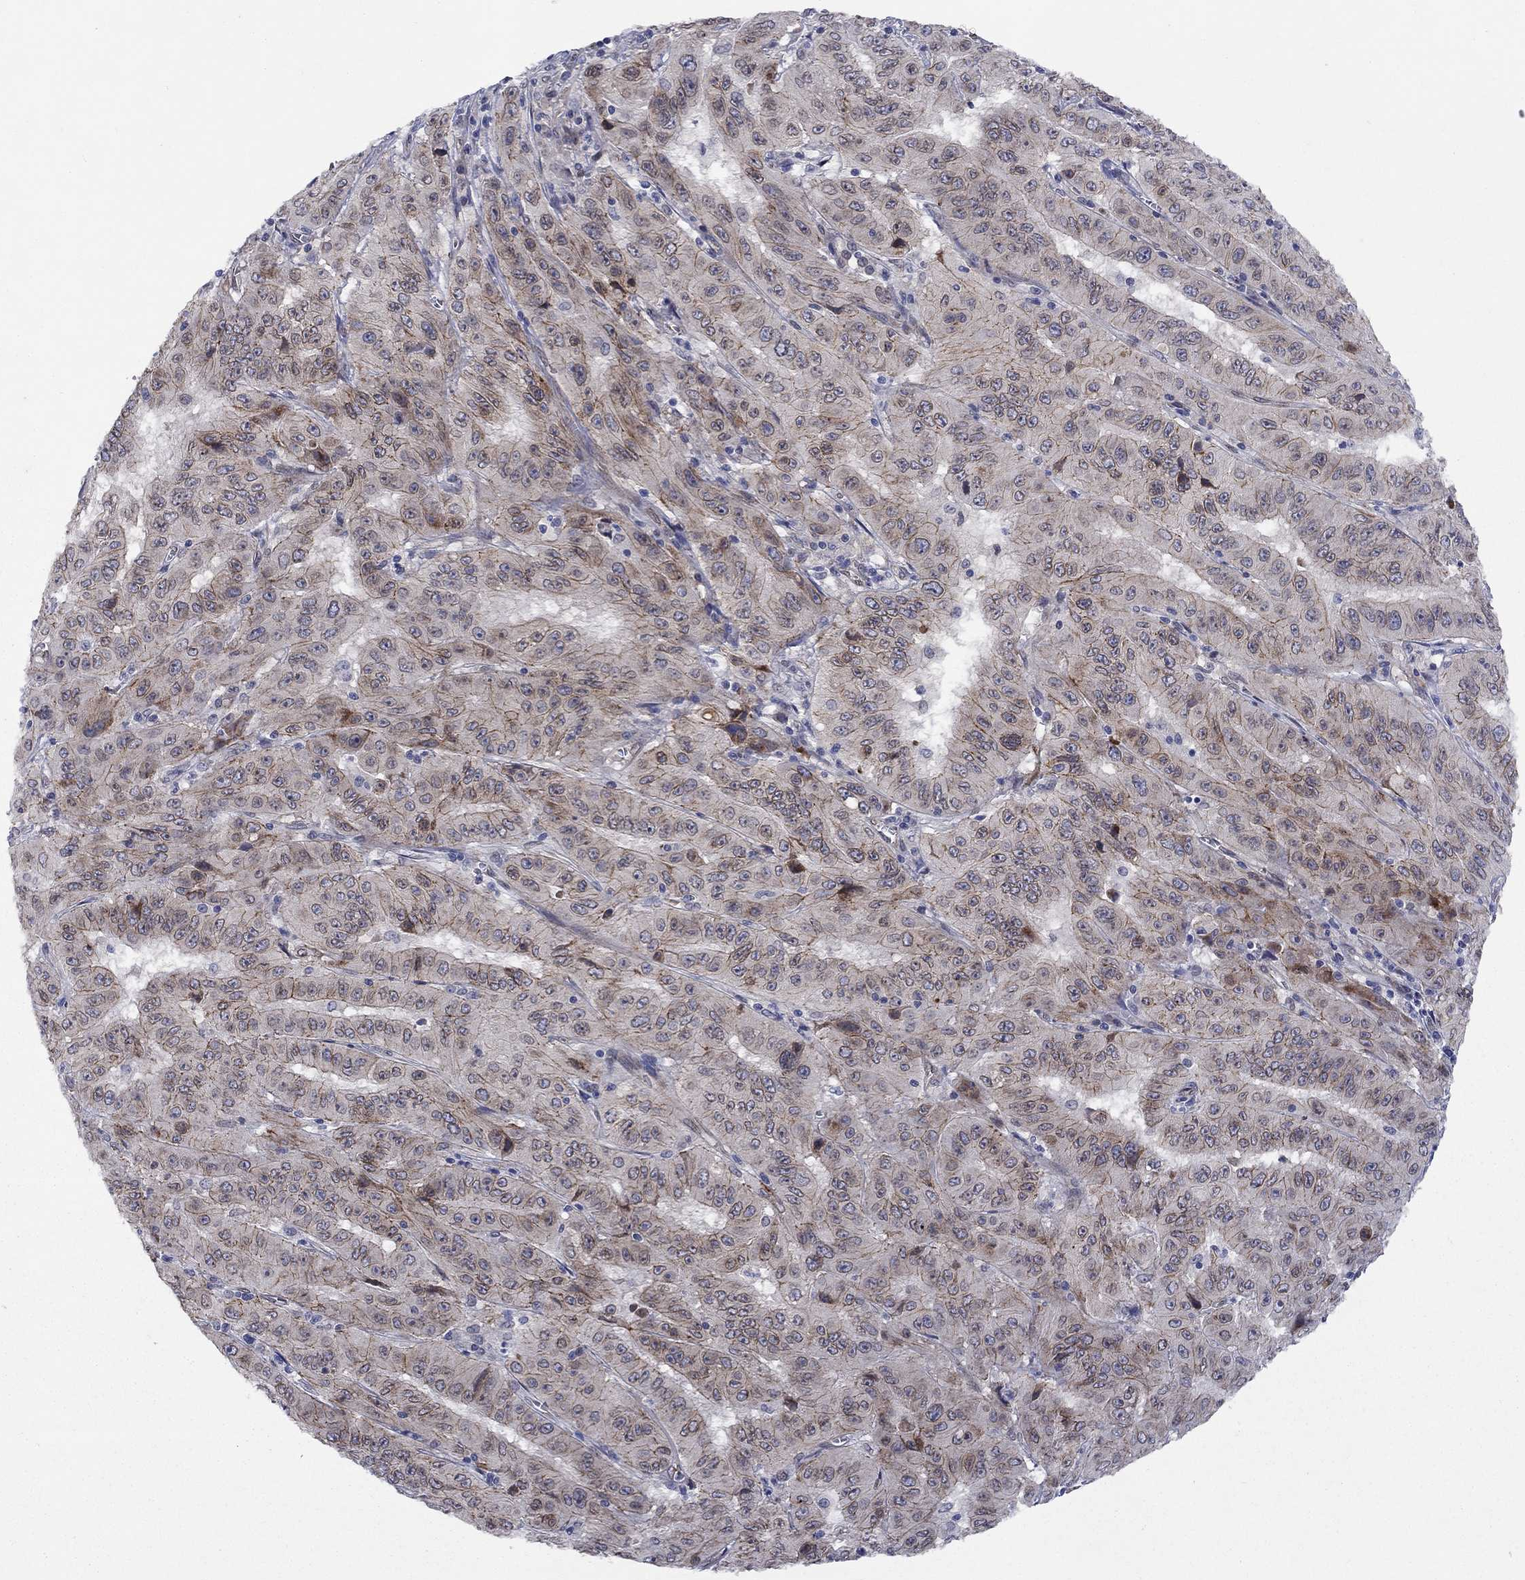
{"staining": {"intensity": "moderate", "quantity": "<25%", "location": "cytoplasmic/membranous"}, "tissue": "pancreatic cancer", "cell_type": "Tumor cells", "image_type": "cancer", "snomed": [{"axis": "morphology", "description": "Adenocarcinoma, NOS"}, {"axis": "topography", "description": "Pancreas"}], "caption": "Pancreatic cancer (adenocarcinoma) was stained to show a protein in brown. There is low levels of moderate cytoplasmic/membranous expression in approximately <25% of tumor cells.", "gene": "EMC9", "patient": {"sex": "male", "age": 63}}